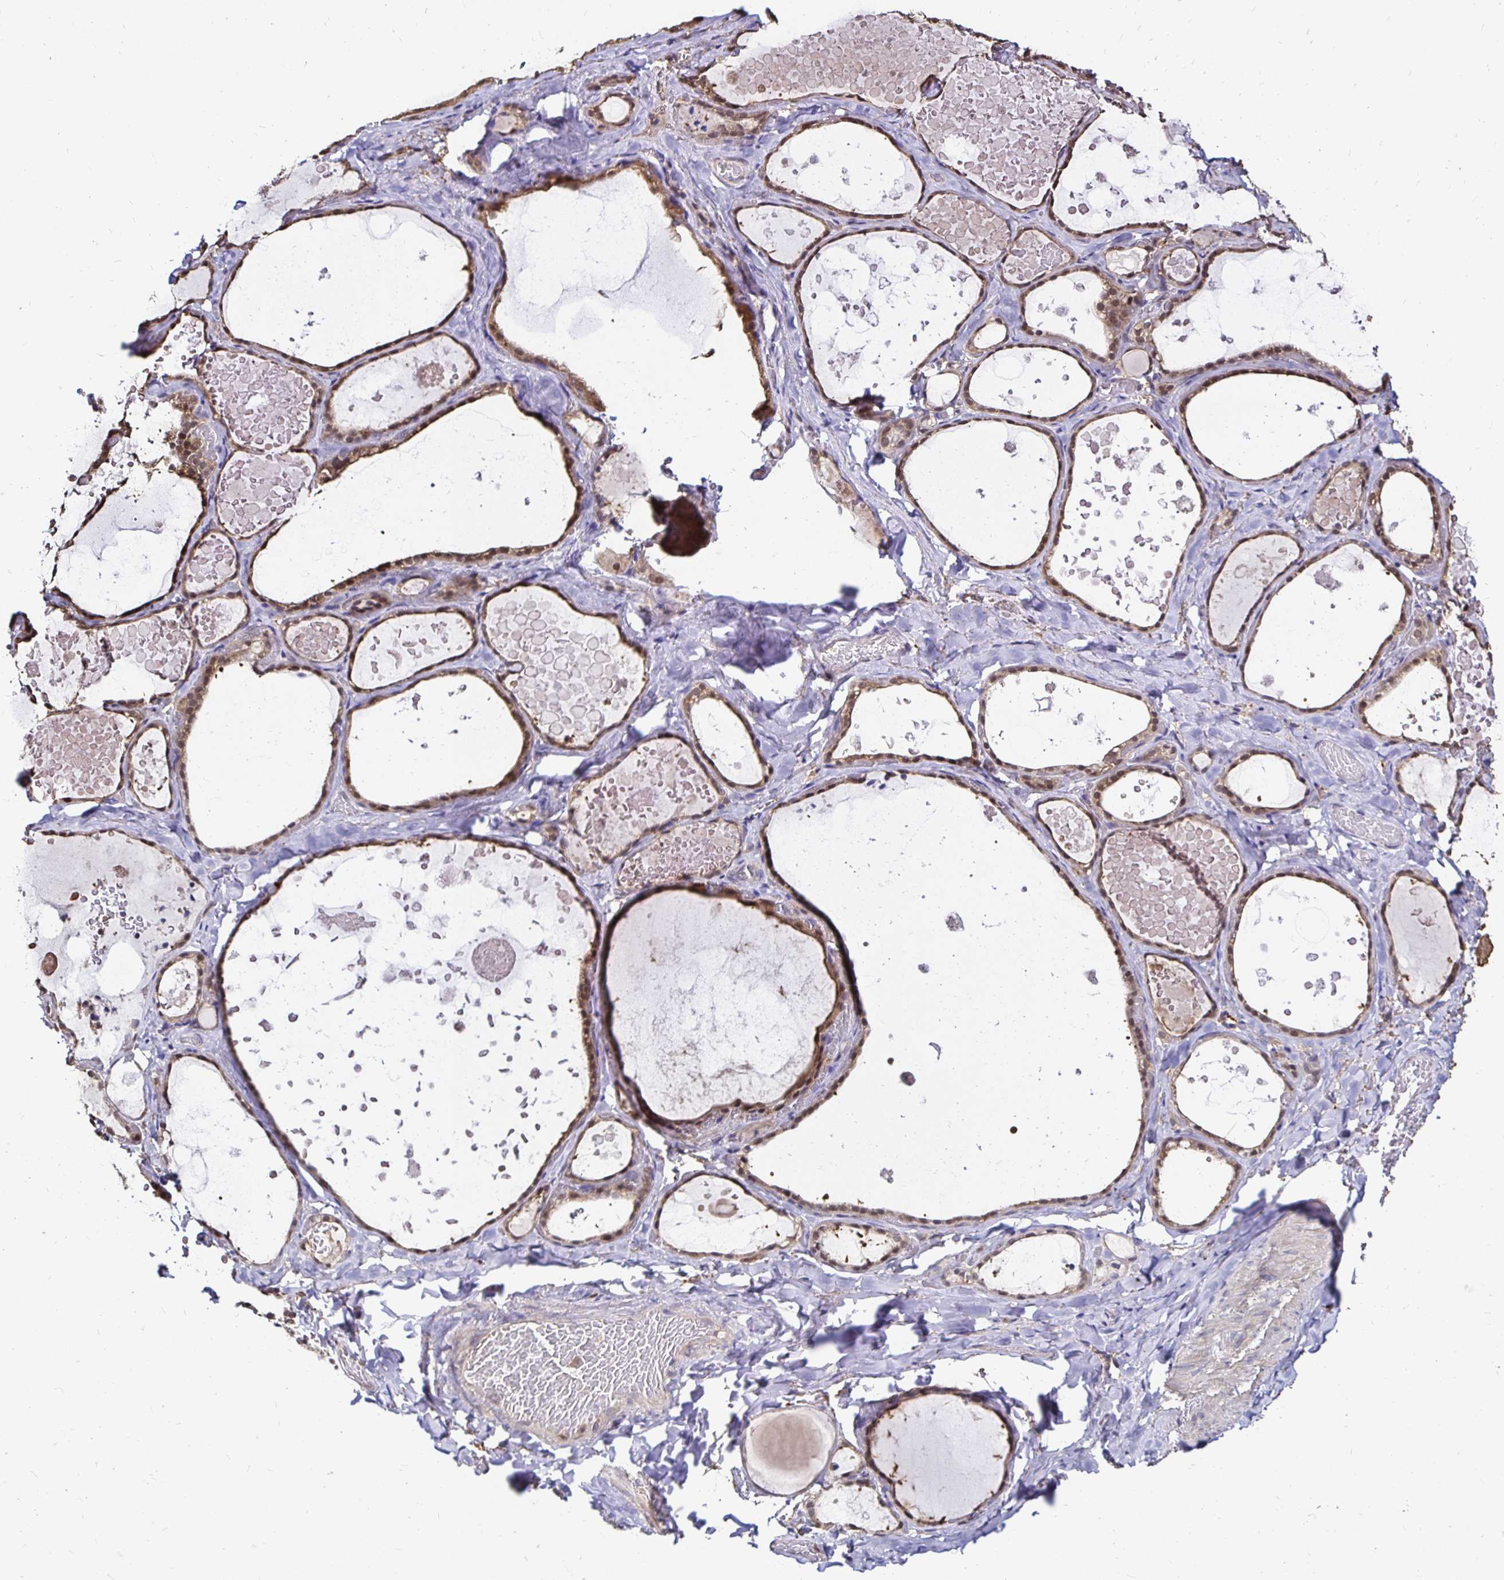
{"staining": {"intensity": "weak", "quantity": ">75%", "location": "cytoplasmic/membranous,nuclear"}, "tissue": "thyroid gland", "cell_type": "Glandular cells", "image_type": "normal", "snomed": [{"axis": "morphology", "description": "Normal tissue, NOS"}, {"axis": "topography", "description": "Thyroid gland"}], "caption": "A high-resolution photomicrograph shows immunohistochemistry staining of benign thyroid gland, which demonstrates weak cytoplasmic/membranous,nuclear staining in approximately >75% of glandular cells. Nuclei are stained in blue.", "gene": "TXN", "patient": {"sex": "female", "age": 56}}